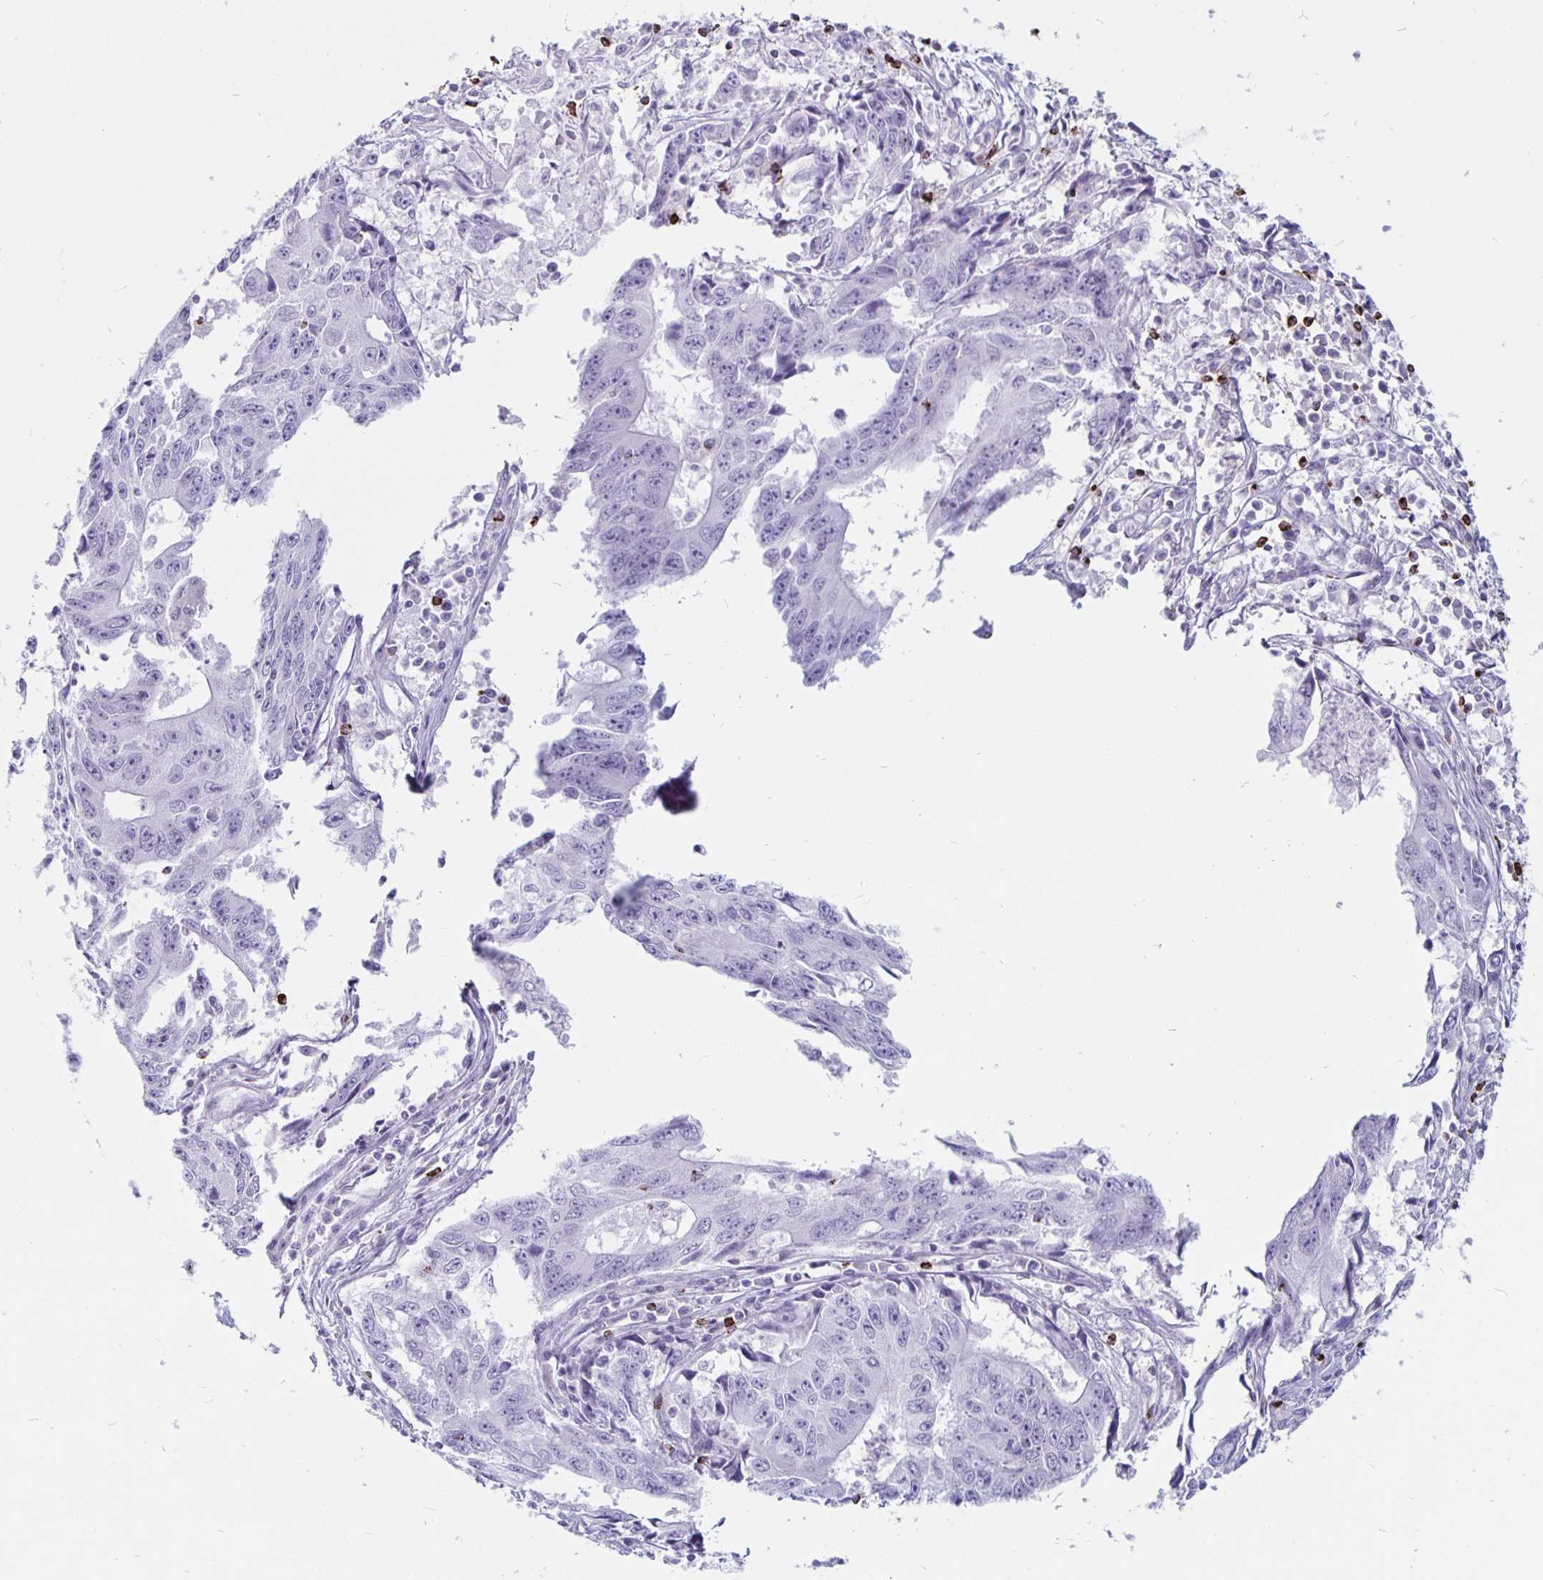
{"staining": {"intensity": "negative", "quantity": "none", "location": "none"}, "tissue": "liver cancer", "cell_type": "Tumor cells", "image_type": "cancer", "snomed": [{"axis": "morphology", "description": "Cholangiocarcinoma"}, {"axis": "topography", "description": "Liver"}], "caption": "A micrograph of liver cancer stained for a protein reveals no brown staining in tumor cells. (Stains: DAB IHC with hematoxylin counter stain, Microscopy: brightfield microscopy at high magnification).", "gene": "GZMK", "patient": {"sex": "male", "age": 65}}